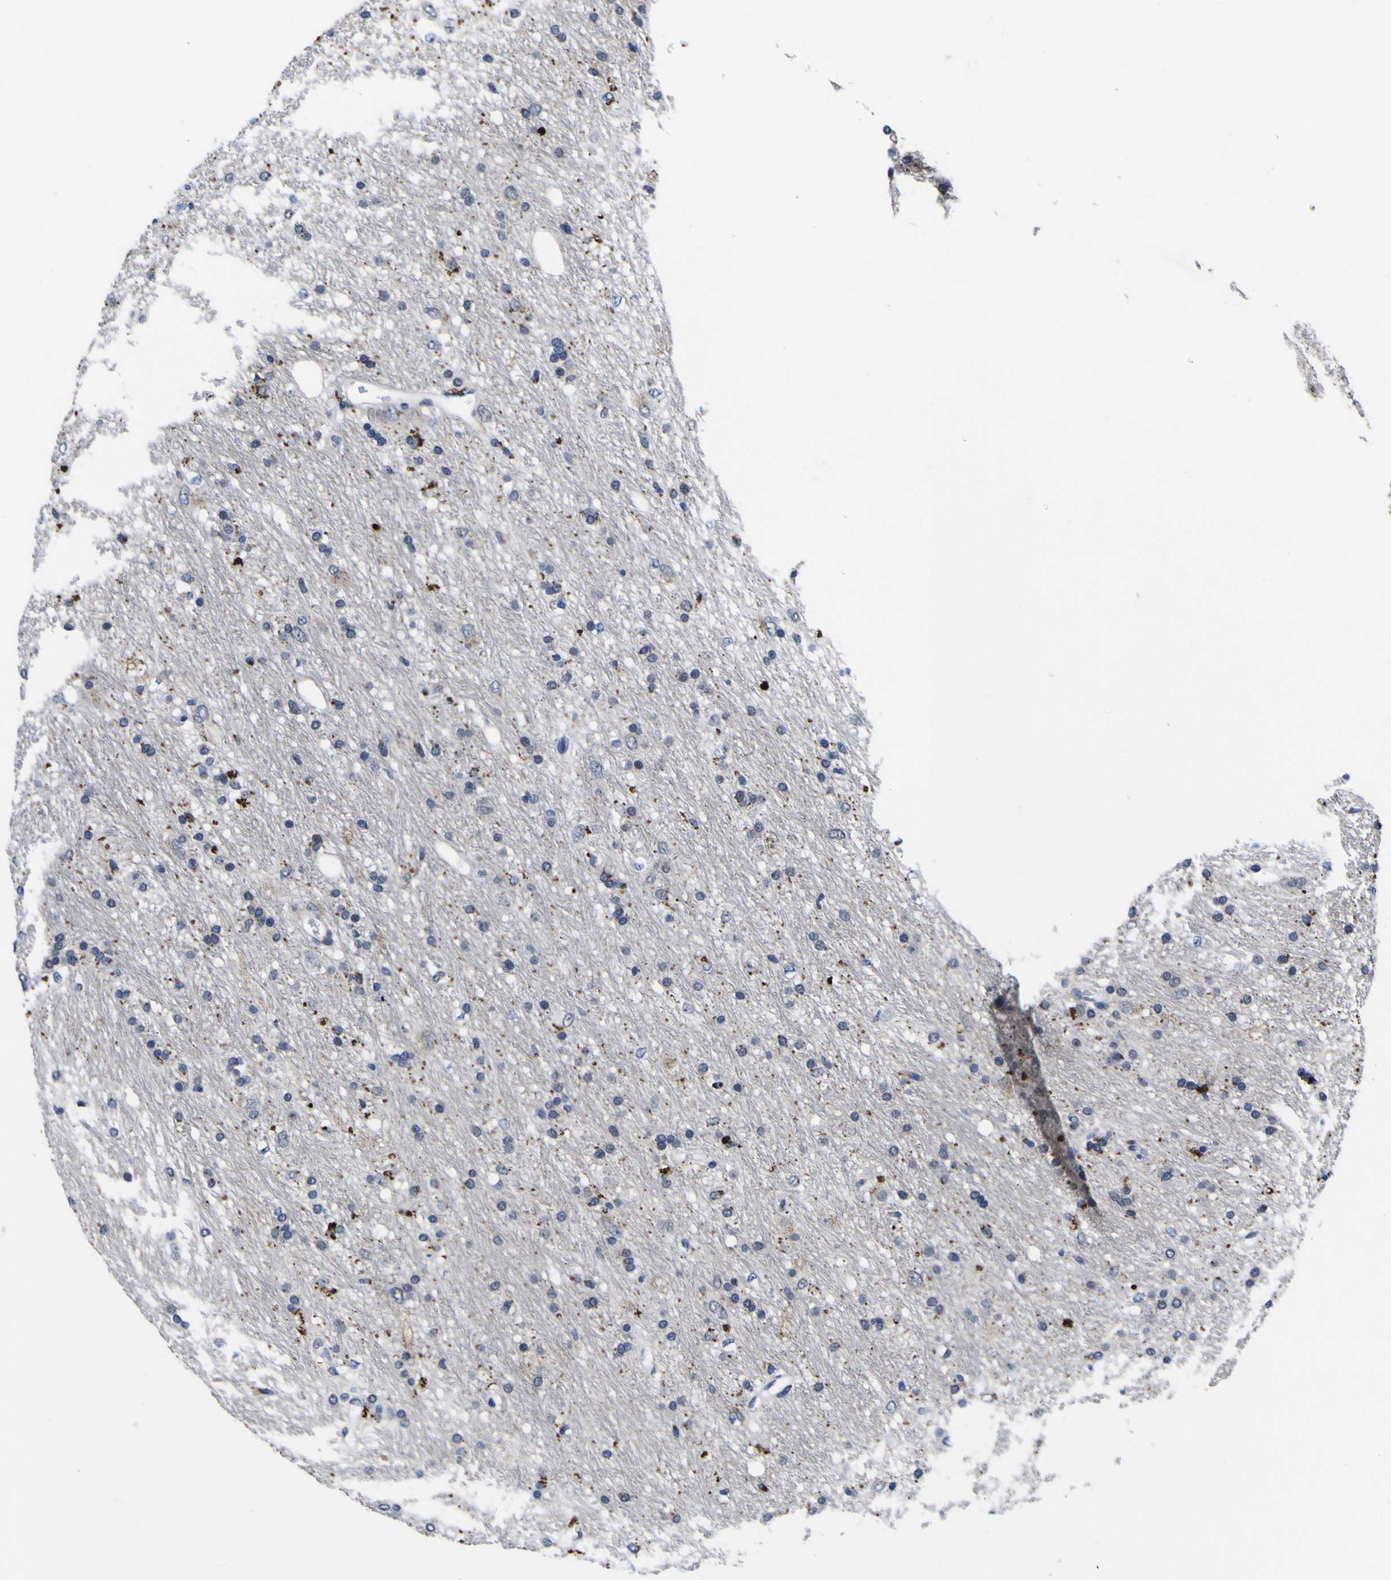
{"staining": {"intensity": "negative", "quantity": "none", "location": "none"}, "tissue": "glioma", "cell_type": "Tumor cells", "image_type": "cancer", "snomed": [{"axis": "morphology", "description": "Glioma, malignant, Low grade"}, {"axis": "topography", "description": "Brain"}], "caption": "An image of human malignant glioma (low-grade) is negative for staining in tumor cells. Brightfield microscopy of immunohistochemistry (IHC) stained with DAB (brown) and hematoxylin (blue), captured at high magnification.", "gene": "IGFLR1", "patient": {"sex": "male", "age": 77}}